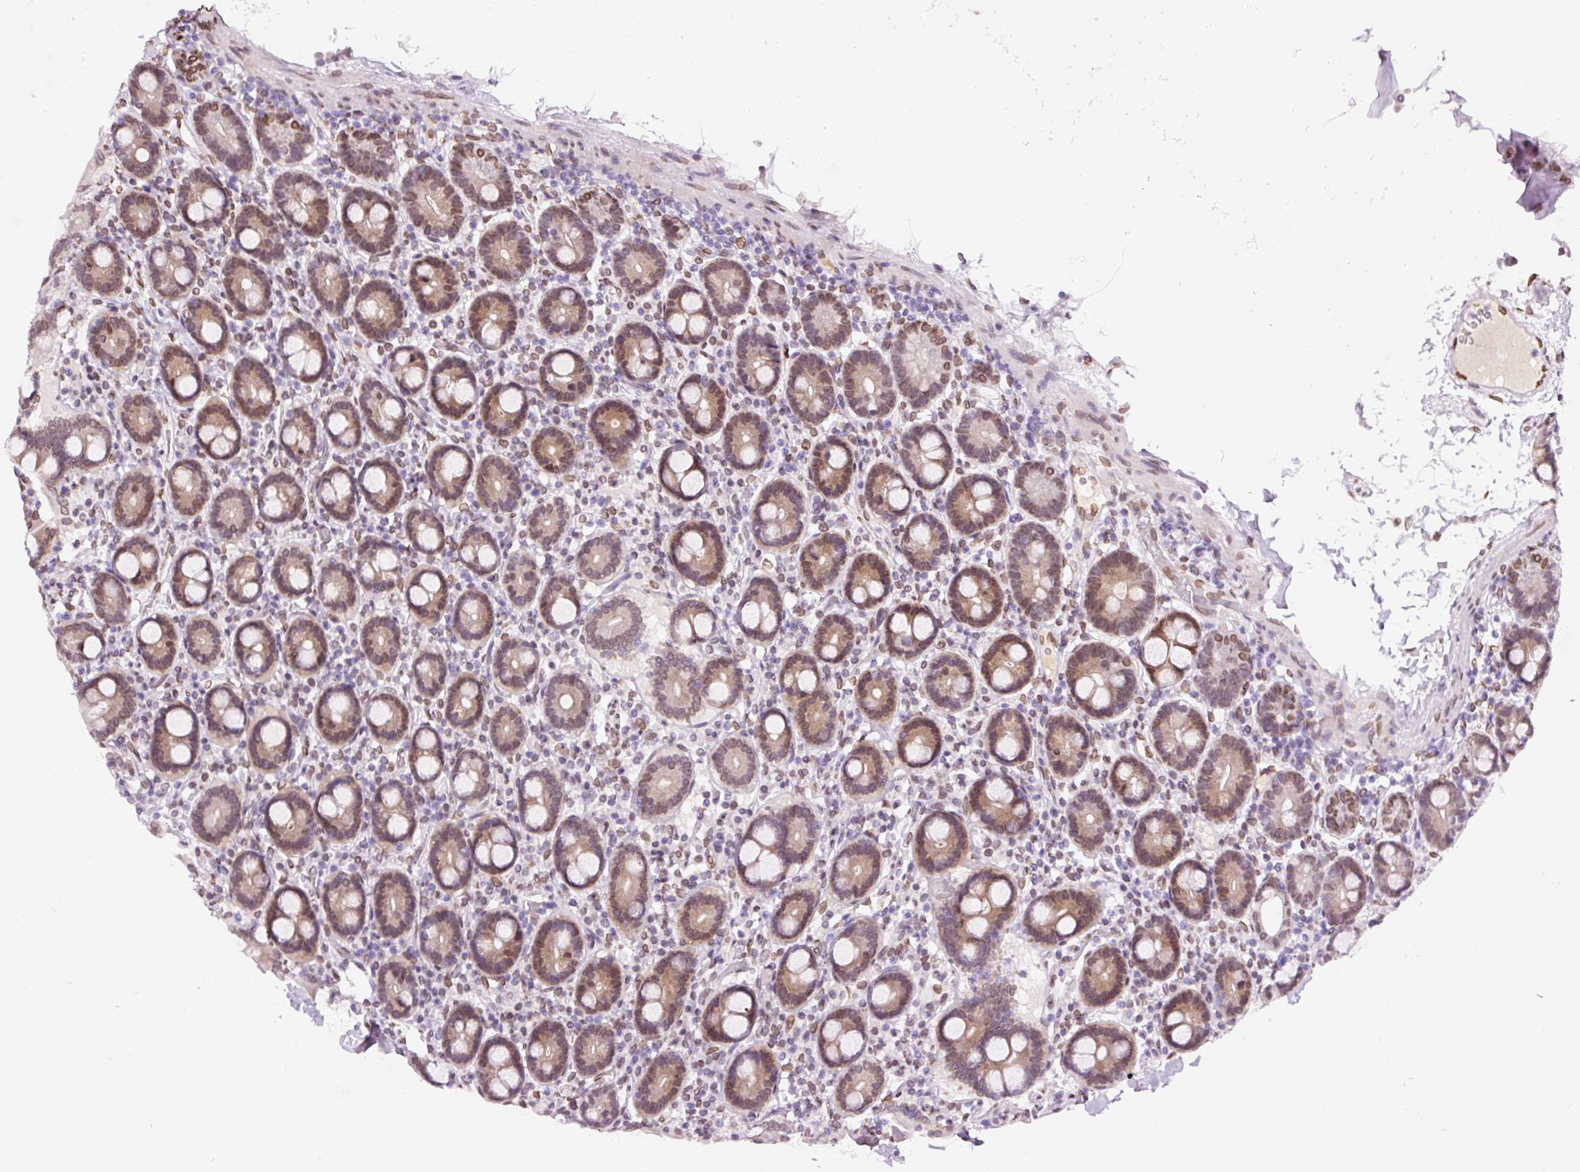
{"staining": {"intensity": "moderate", "quantity": ">75%", "location": "cytoplasmic/membranous,nuclear"}, "tissue": "duodenum", "cell_type": "Glandular cells", "image_type": "normal", "snomed": [{"axis": "morphology", "description": "Normal tissue, NOS"}, {"axis": "topography", "description": "Duodenum"}], "caption": "Immunohistochemistry (IHC) histopathology image of unremarkable duodenum: duodenum stained using immunohistochemistry (IHC) displays medium levels of moderate protein expression localized specifically in the cytoplasmic/membranous,nuclear of glandular cells, appearing as a cytoplasmic/membranous,nuclear brown color.", "gene": "ZNF224", "patient": {"sex": "male", "age": 55}}